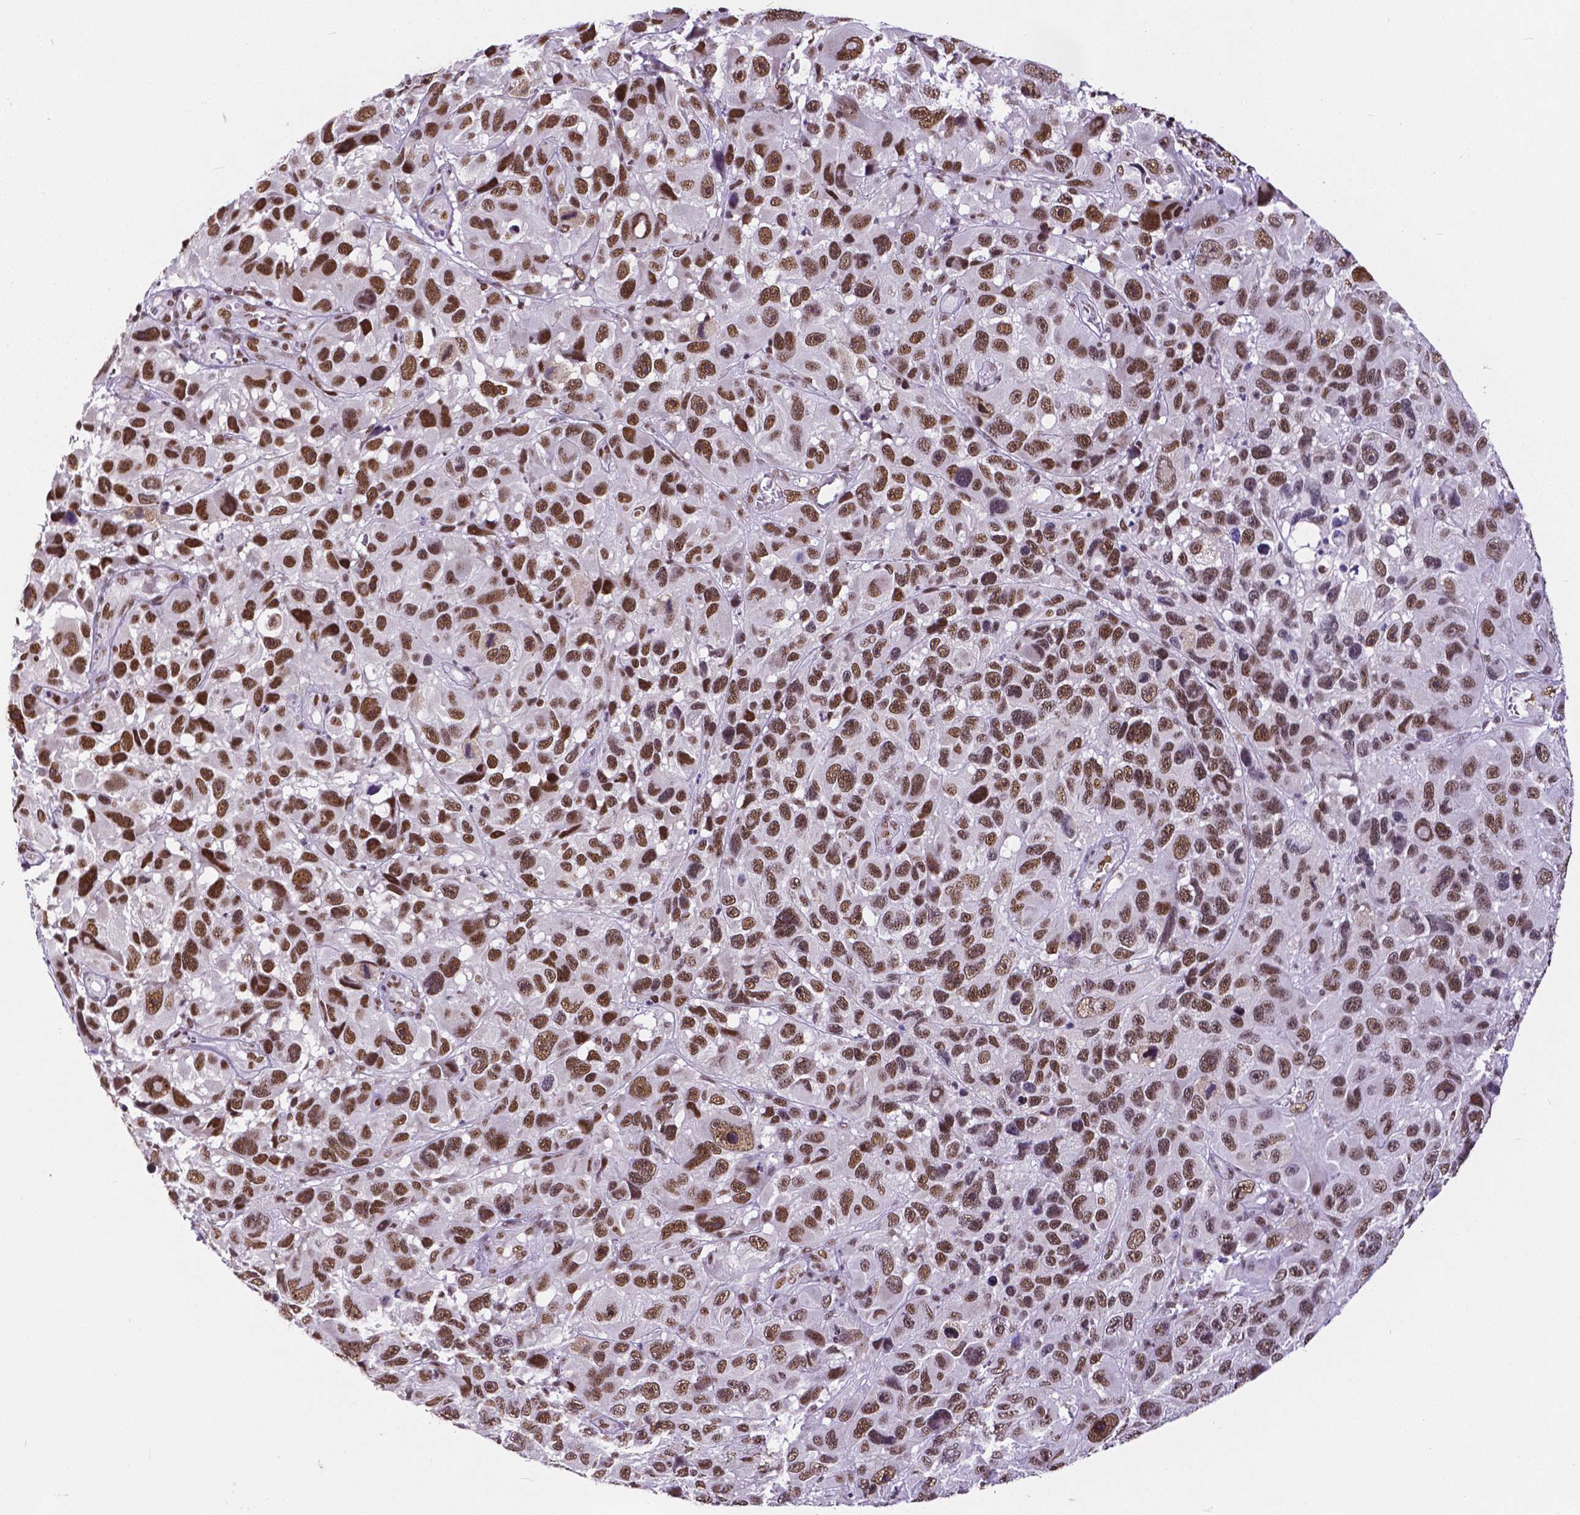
{"staining": {"intensity": "strong", "quantity": ">75%", "location": "nuclear"}, "tissue": "melanoma", "cell_type": "Tumor cells", "image_type": "cancer", "snomed": [{"axis": "morphology", "description": "Malignant melanoma, NOS"}, {"axis": "topography", "description": "Skin"}], "caption": "Protein staining of melanoma tissue displays strong nuclear positivity in about >75% of tumor cells.", "gene": "ATRX", "patient": {"sex": "male", "age": 53}}